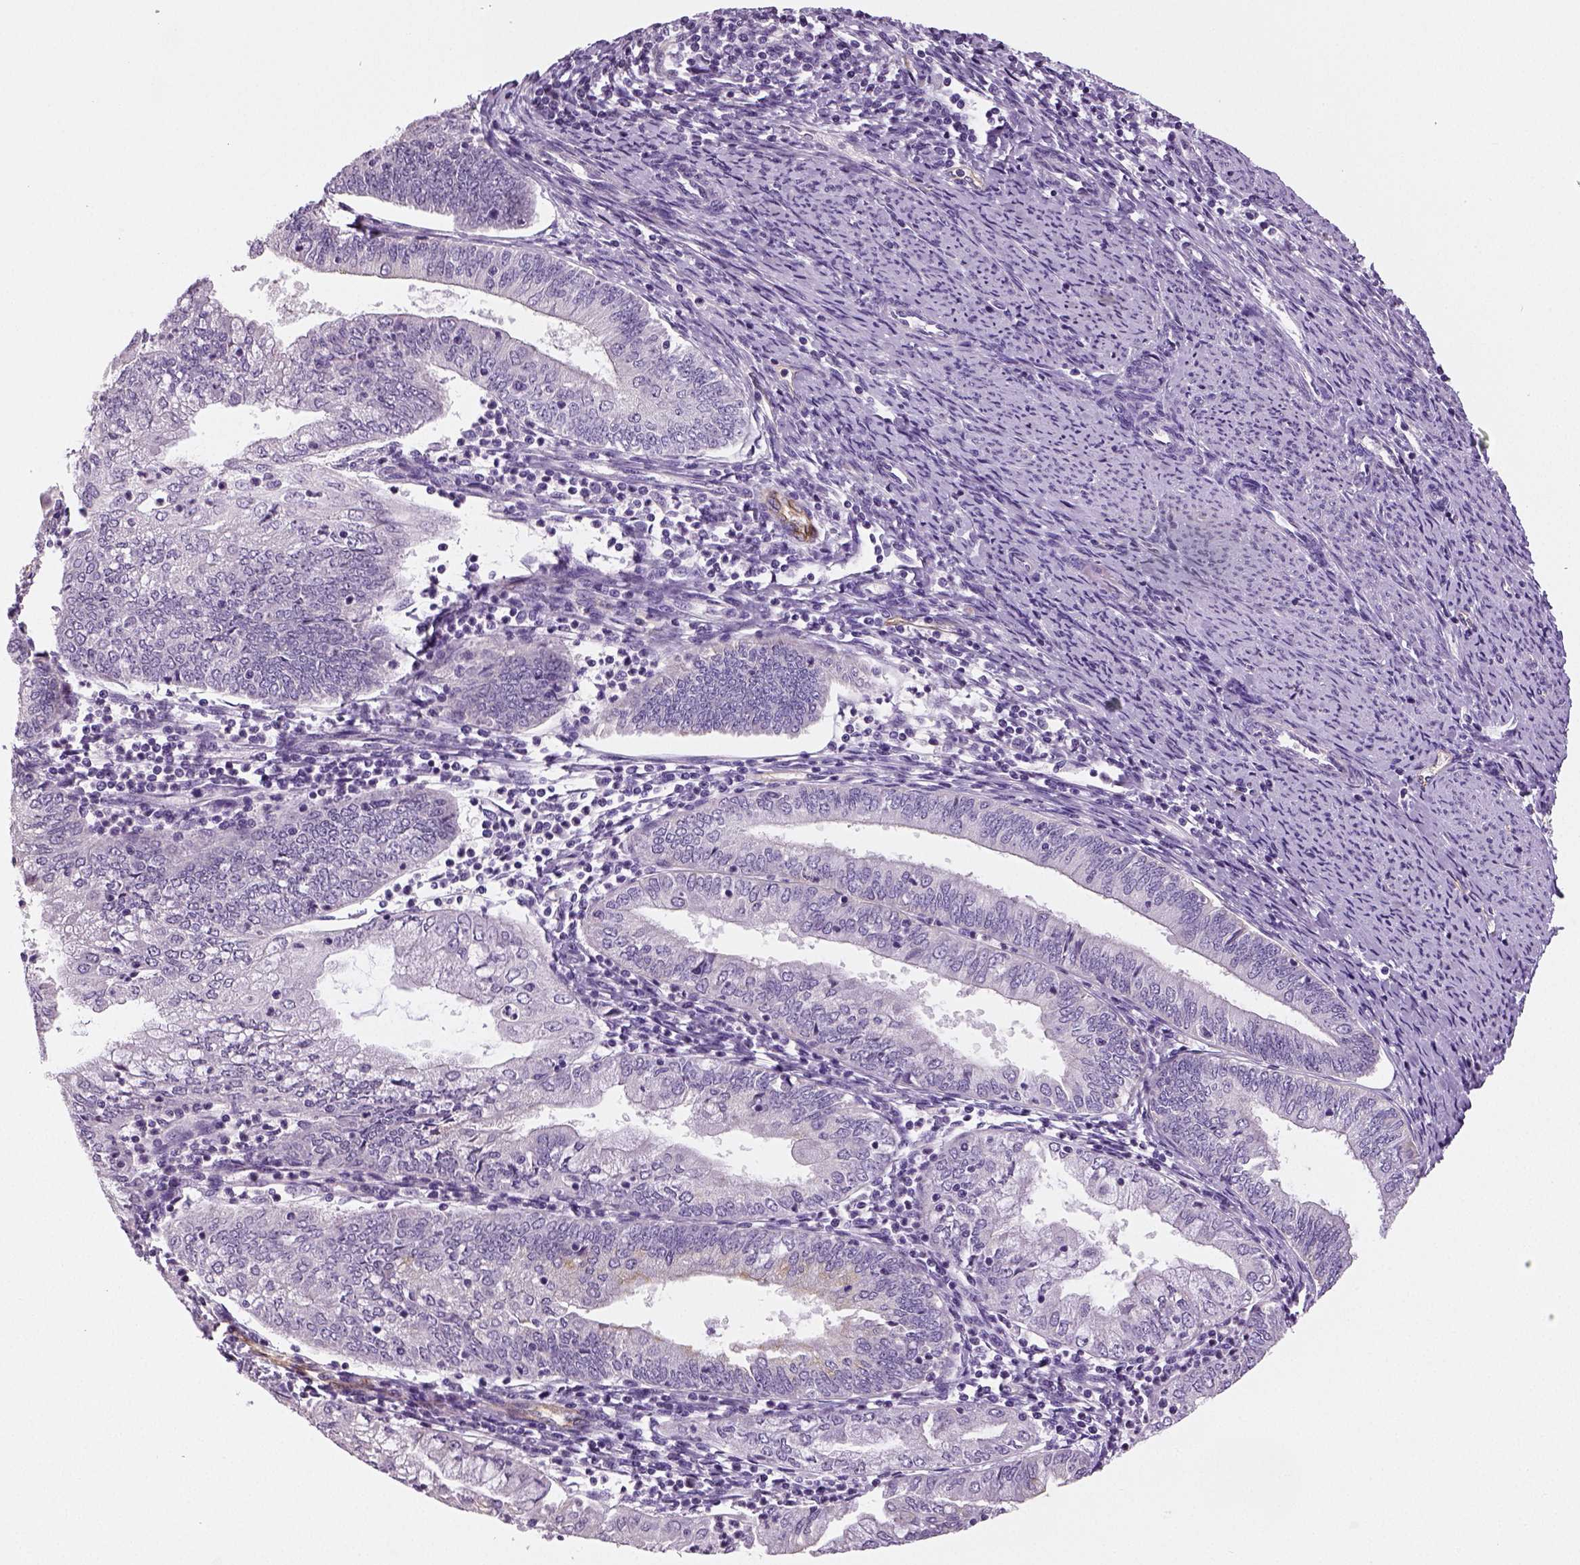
{"staining": {"intensity": "negative", "quantity": "none", "location": "none"}, "tissue": "endometrial cancer", "cell_type": "Tumor cells", "image_type": "cancer", "snomed": [{"axis": "morphology", "description": "Adenocarcinoma, NOS"}, {"axis": "topography", "description": "Endometrium"}], "caption": "This micrograph is of endometrial cancer (adenocarcinoma) stained with immunohistochemistry (IHC) to label a protein in brown with the nuclei are counter-stained blue. There is no staining in tumor cells. The staining was performed using DAB to visualize the protein expression in brown, while the nuclei were stained in blue with hematoxylin (Magnification: 20x).", "gene": "TSPAN7", "patient": {"sex": "female", "age": 55}}